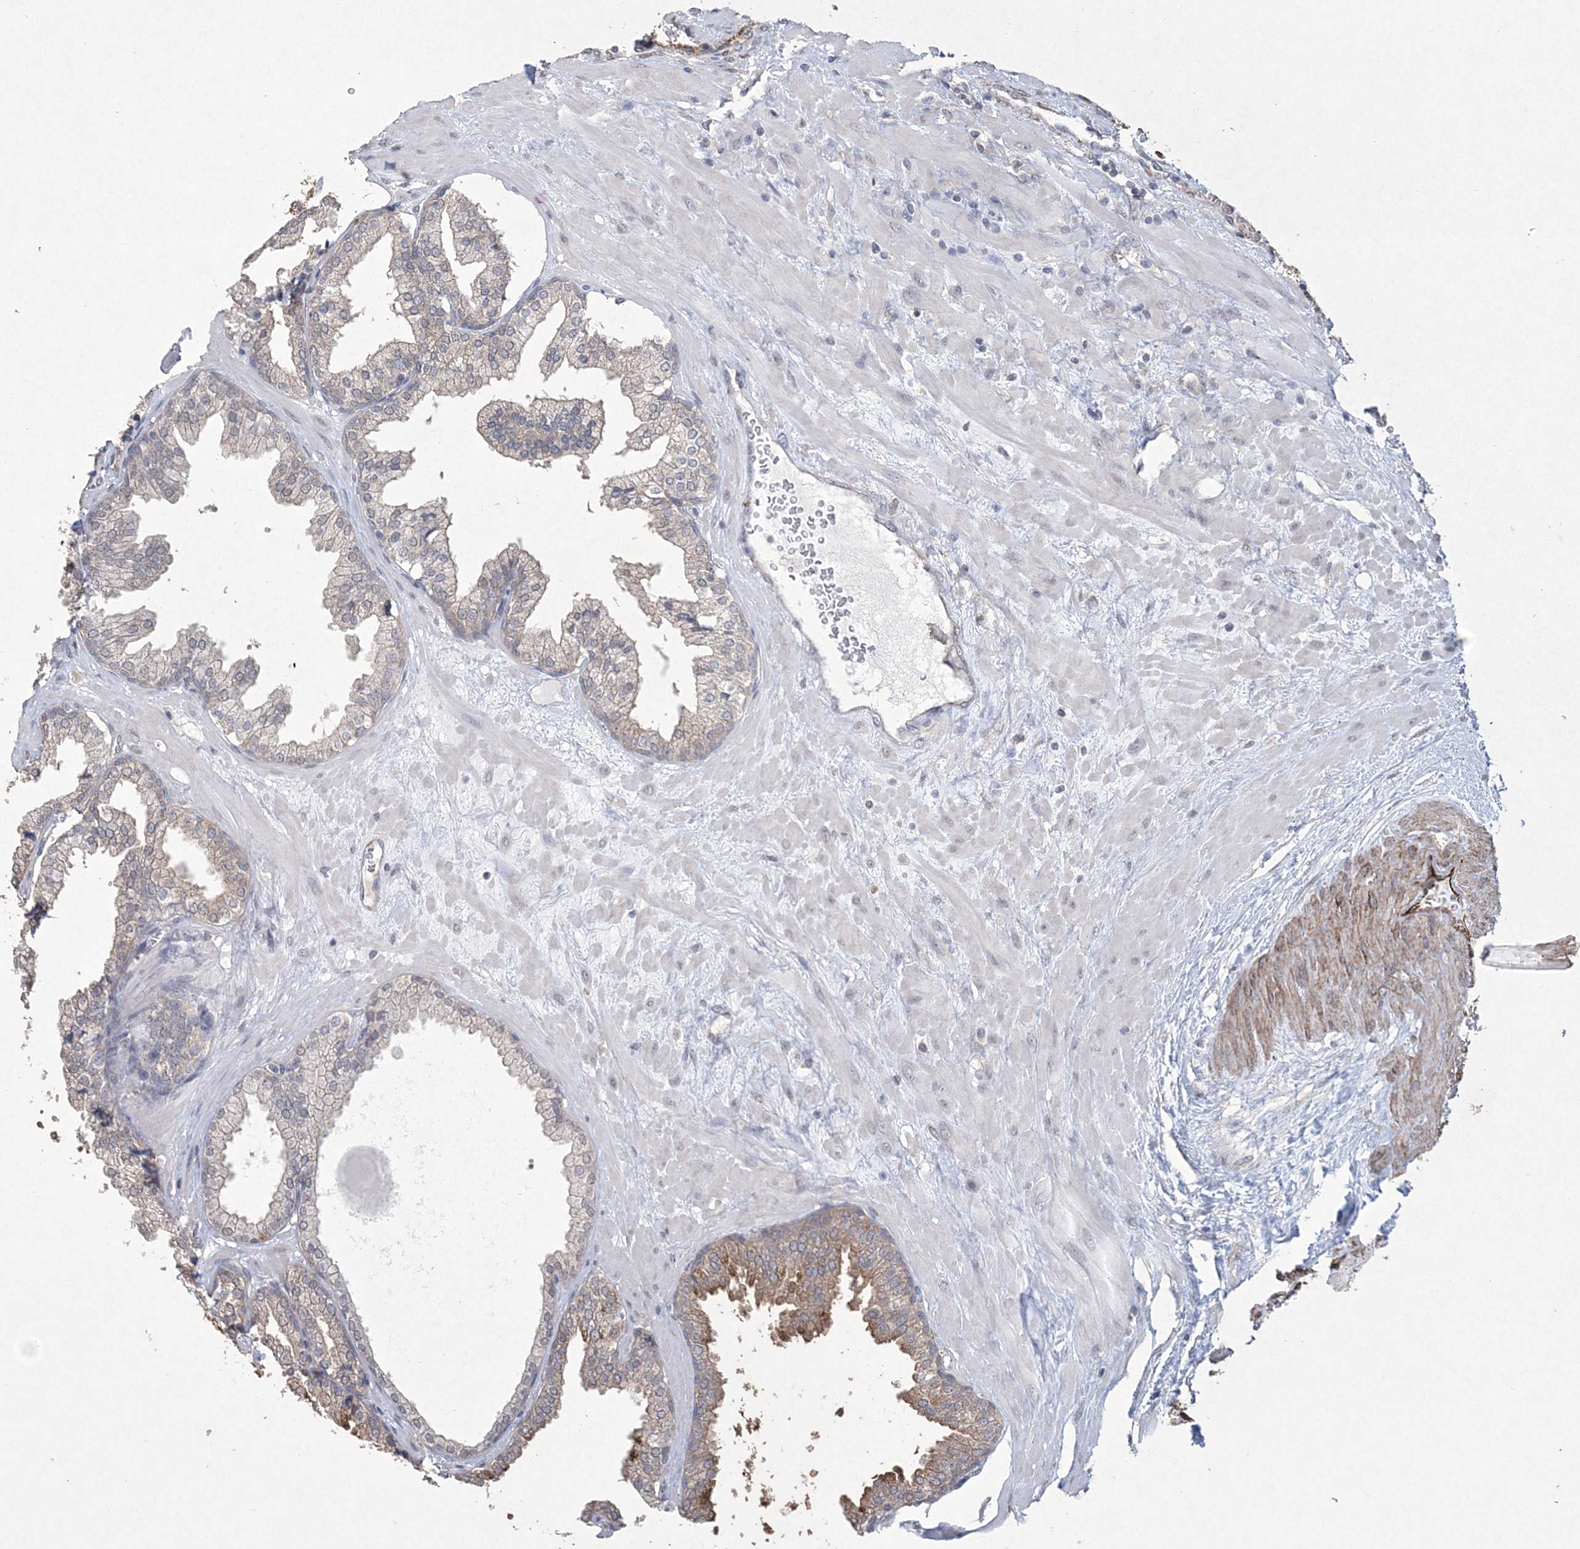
{"staining": {"intensity": "moderate", "quantity": "<25%", "location": "cytoplasmic/membranous"}, "tissue": "prostate", "cell_type": "Glandular cells", "image_type": "normal", "snomed": [{"axis": "morphology", "description": "Normal tissue, NOS"}, {"axis": "topography", "description": "Prostate"}], "caption": "Protein analysis of benign prostate displays moderate cytoplasmic/membranous staining in about <25% of glandular cells. The staining was performed using DAB (3,3'-diaminobenzidine) to visualize the protein expression in brown, while the nuclei were stained in blue with hematoxylin (Magnification: 20x).", "gene": "DPCD", "patient": {"sex": "male", "age": 51}}